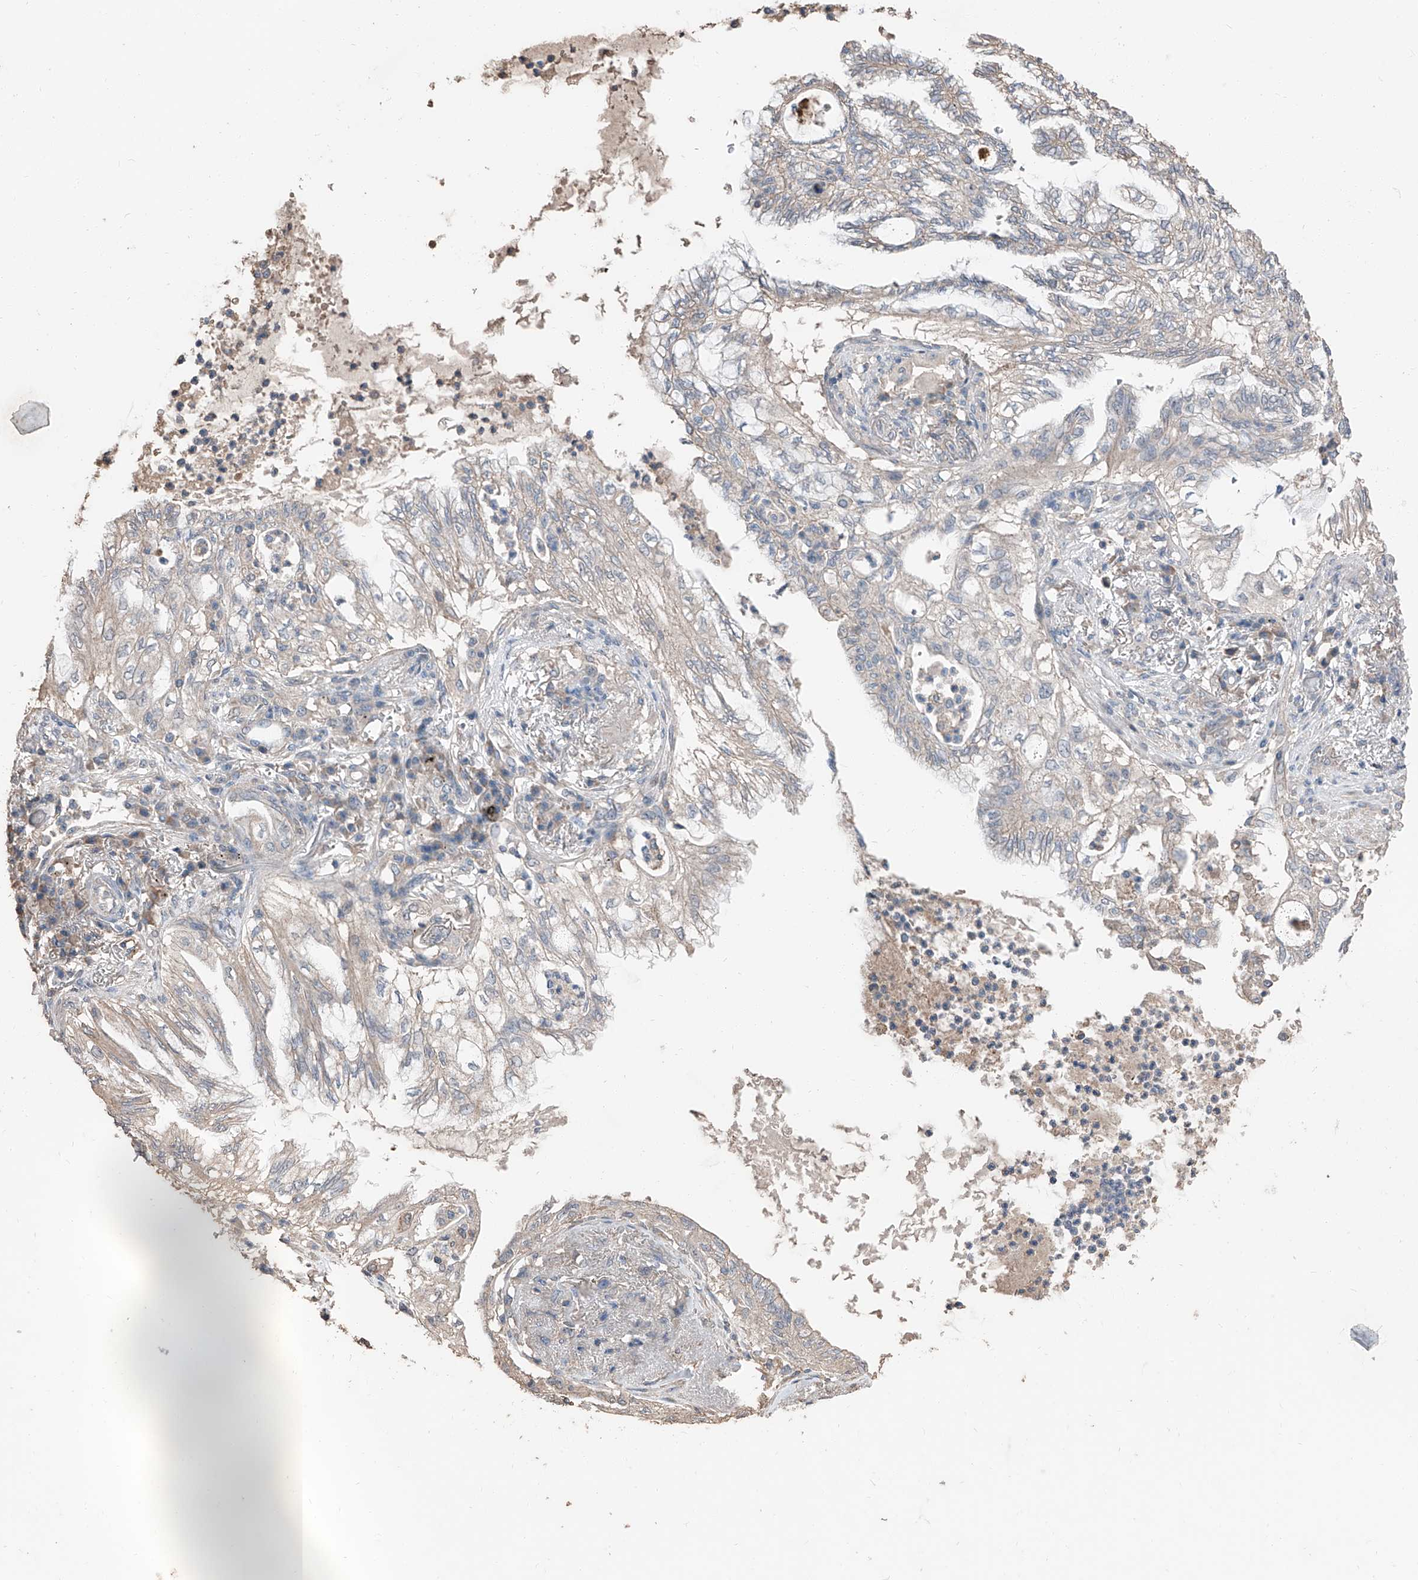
{"staining": {"intensity": "negative", "quantity": "none", "location": "none"}, "tissue": "lung cancer", "cell_type": "Tumor cells", "image_type": "cancer", "snomed": [{"axis": "morphology", "description": "Adenocarcinoma, NOS"}, {"axis": "topography", "description": "Lung"}], "caption": "A photomicrograph of lung adenocarcinoma stained for a protein exhibits no brown staining in tumor cells.", "gene": "MAMLD1", "patient": {"sex": "female", "age": 70}}